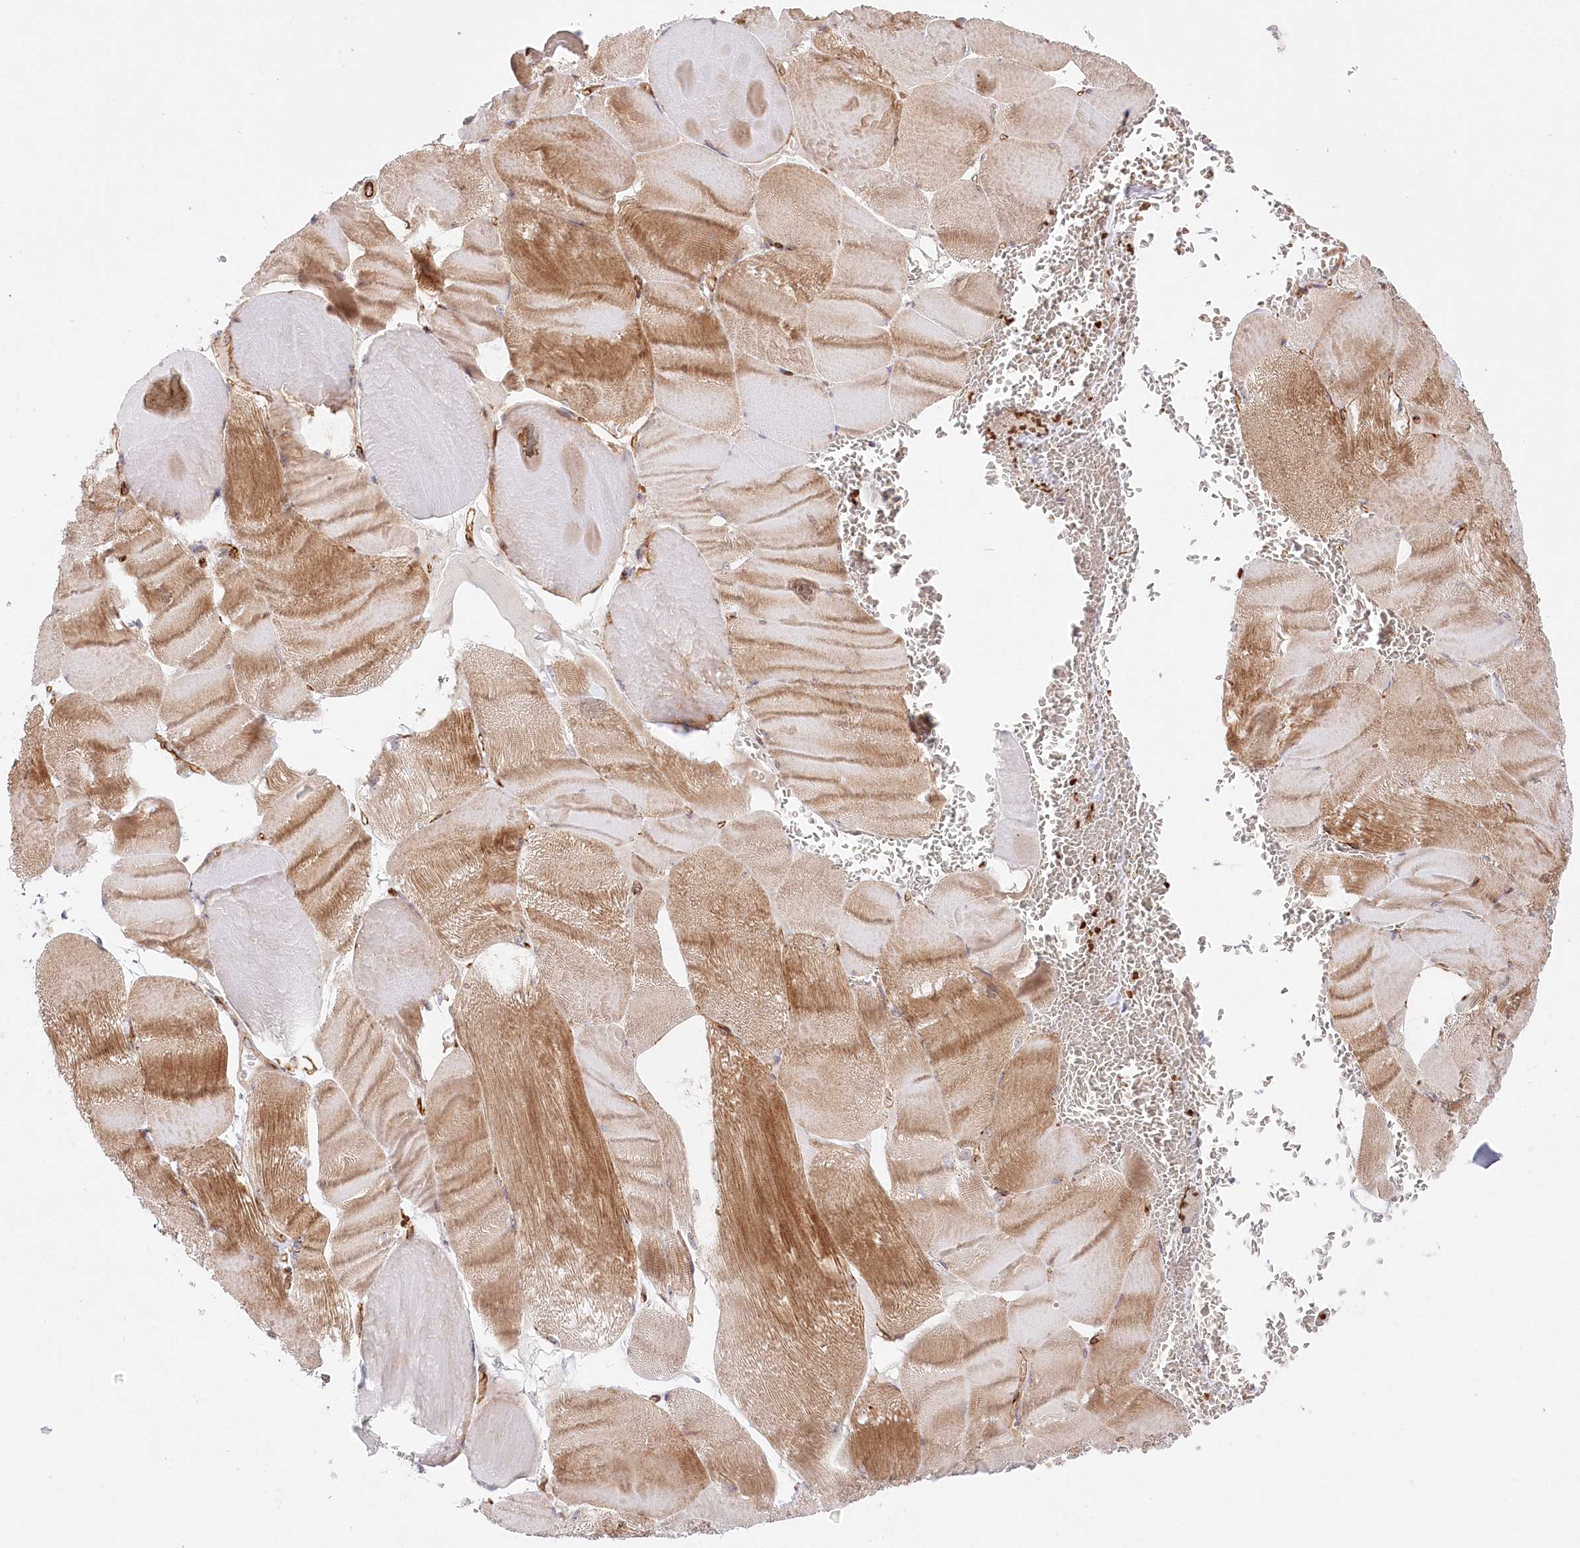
{"staining": {"intensity": "moderate", "quantity": ">75%", "location": "cytoplasmic/membranous"}, "tissue": "skeletal muscle", "cell_type": "Myocytes", "image_type": "normal", "snomed": [{"axis": "morphology", "description": "Normal tissue, NOS"}, {"axis": "morphology", "description": "Basal cell carcinoma"}, {"axis": "topography", "description": "Skeletal muscle"}], "caption": "IHC photomicrograph of benign skeletal muscle stained for a protein (brown), which displays medium levels of moderate cytoplasmic/membranous expression in approximately >75% of myocytes.", "gene": "COMMD3", "patient": {"sex": "female", "age": 64}}